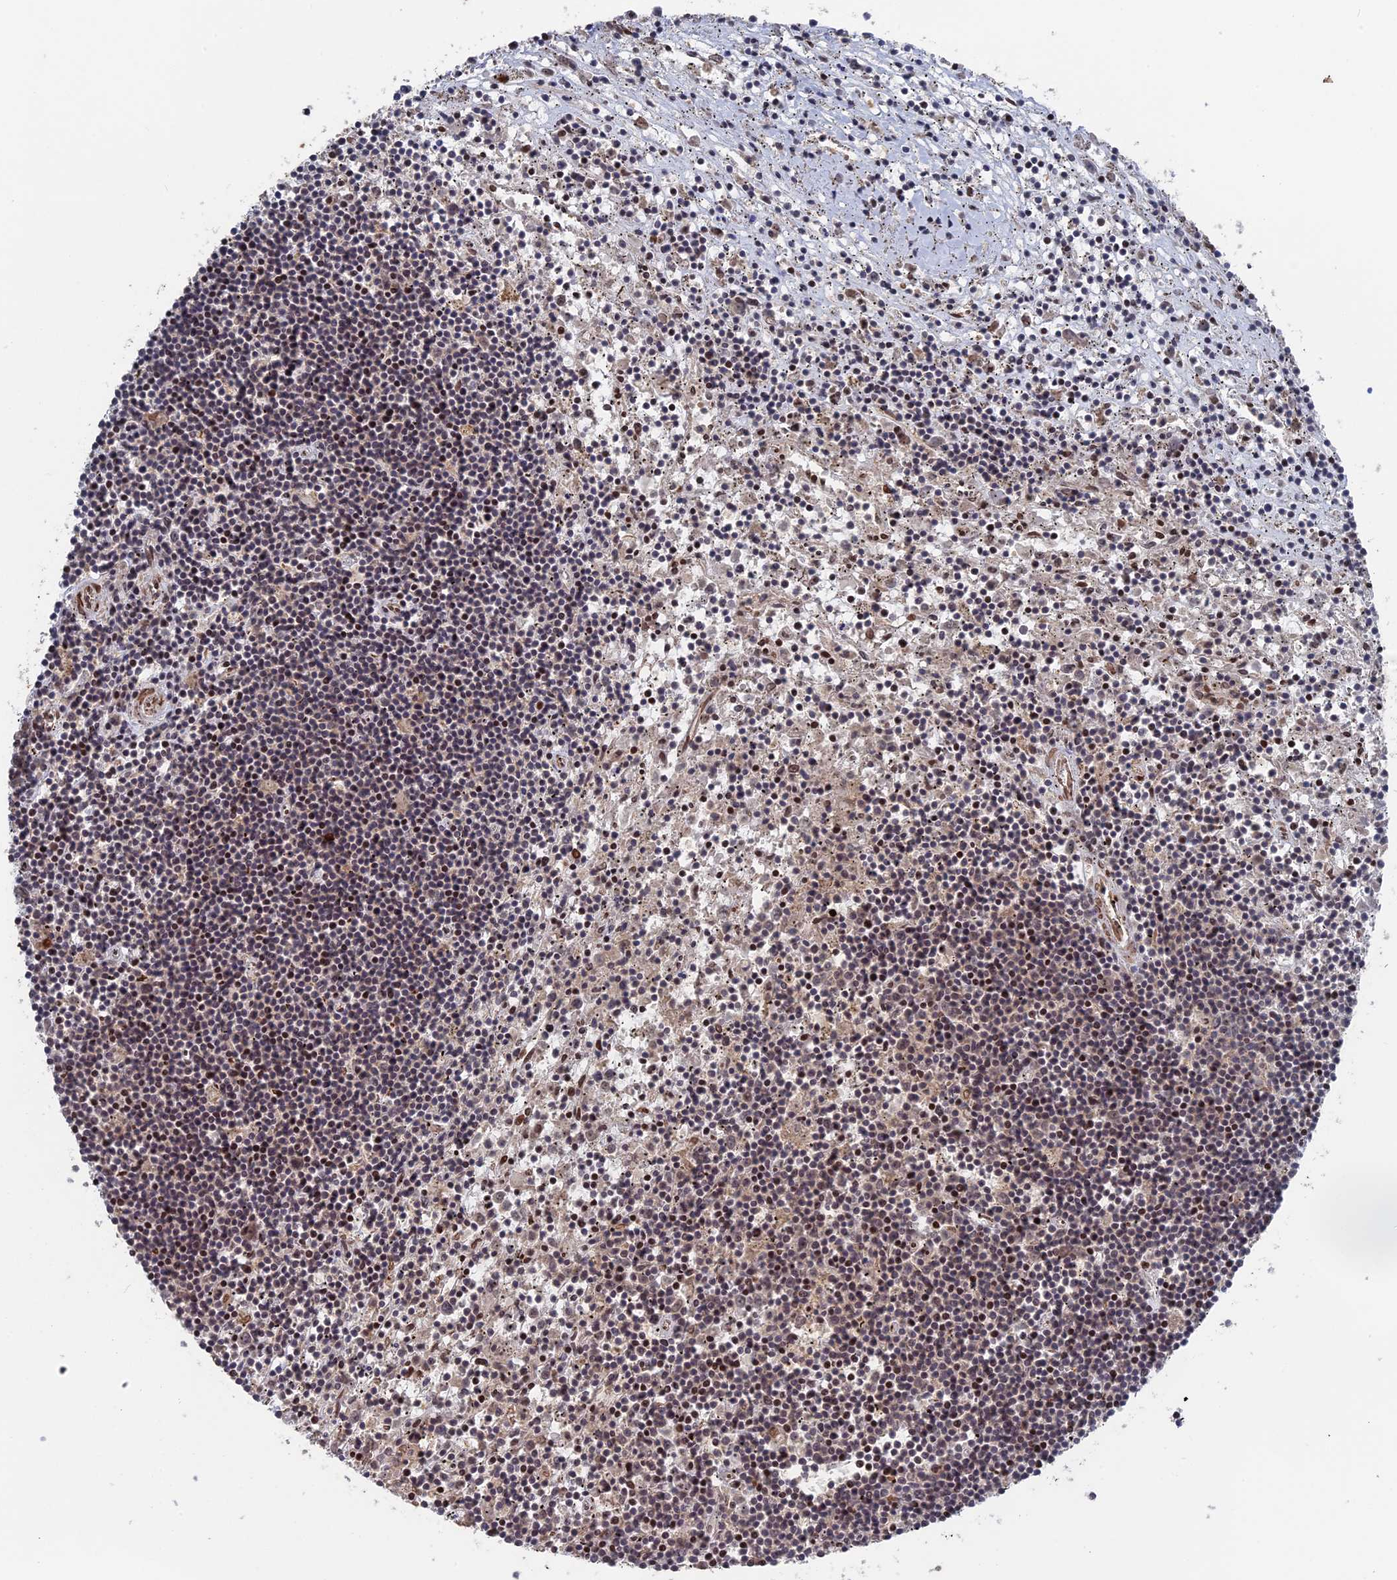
{"staining": {"intensity": "weak", "quantity": "<25%", "location": "nuclear"}, "tissue": "lymphoma", "cell_type": "Tumor cells", "image_type": "cancer", "snomed": [{"axis": "morphology", "description": "Malignant lymphoma, non-Hodgkin's type, Low grade"}, {"axis": "topography", "description": "Spleen"}], "caption": "An IHC micrograph of malignant lymphoma, non-Hodgkin's type (low-grade) is shown. There is no staining in tumor cells of malignant lymphoma, non-Hodgkin's type (low-grade).", "gene": "NR2C2AP", "patient": {"sex": "male", "age": 76}}